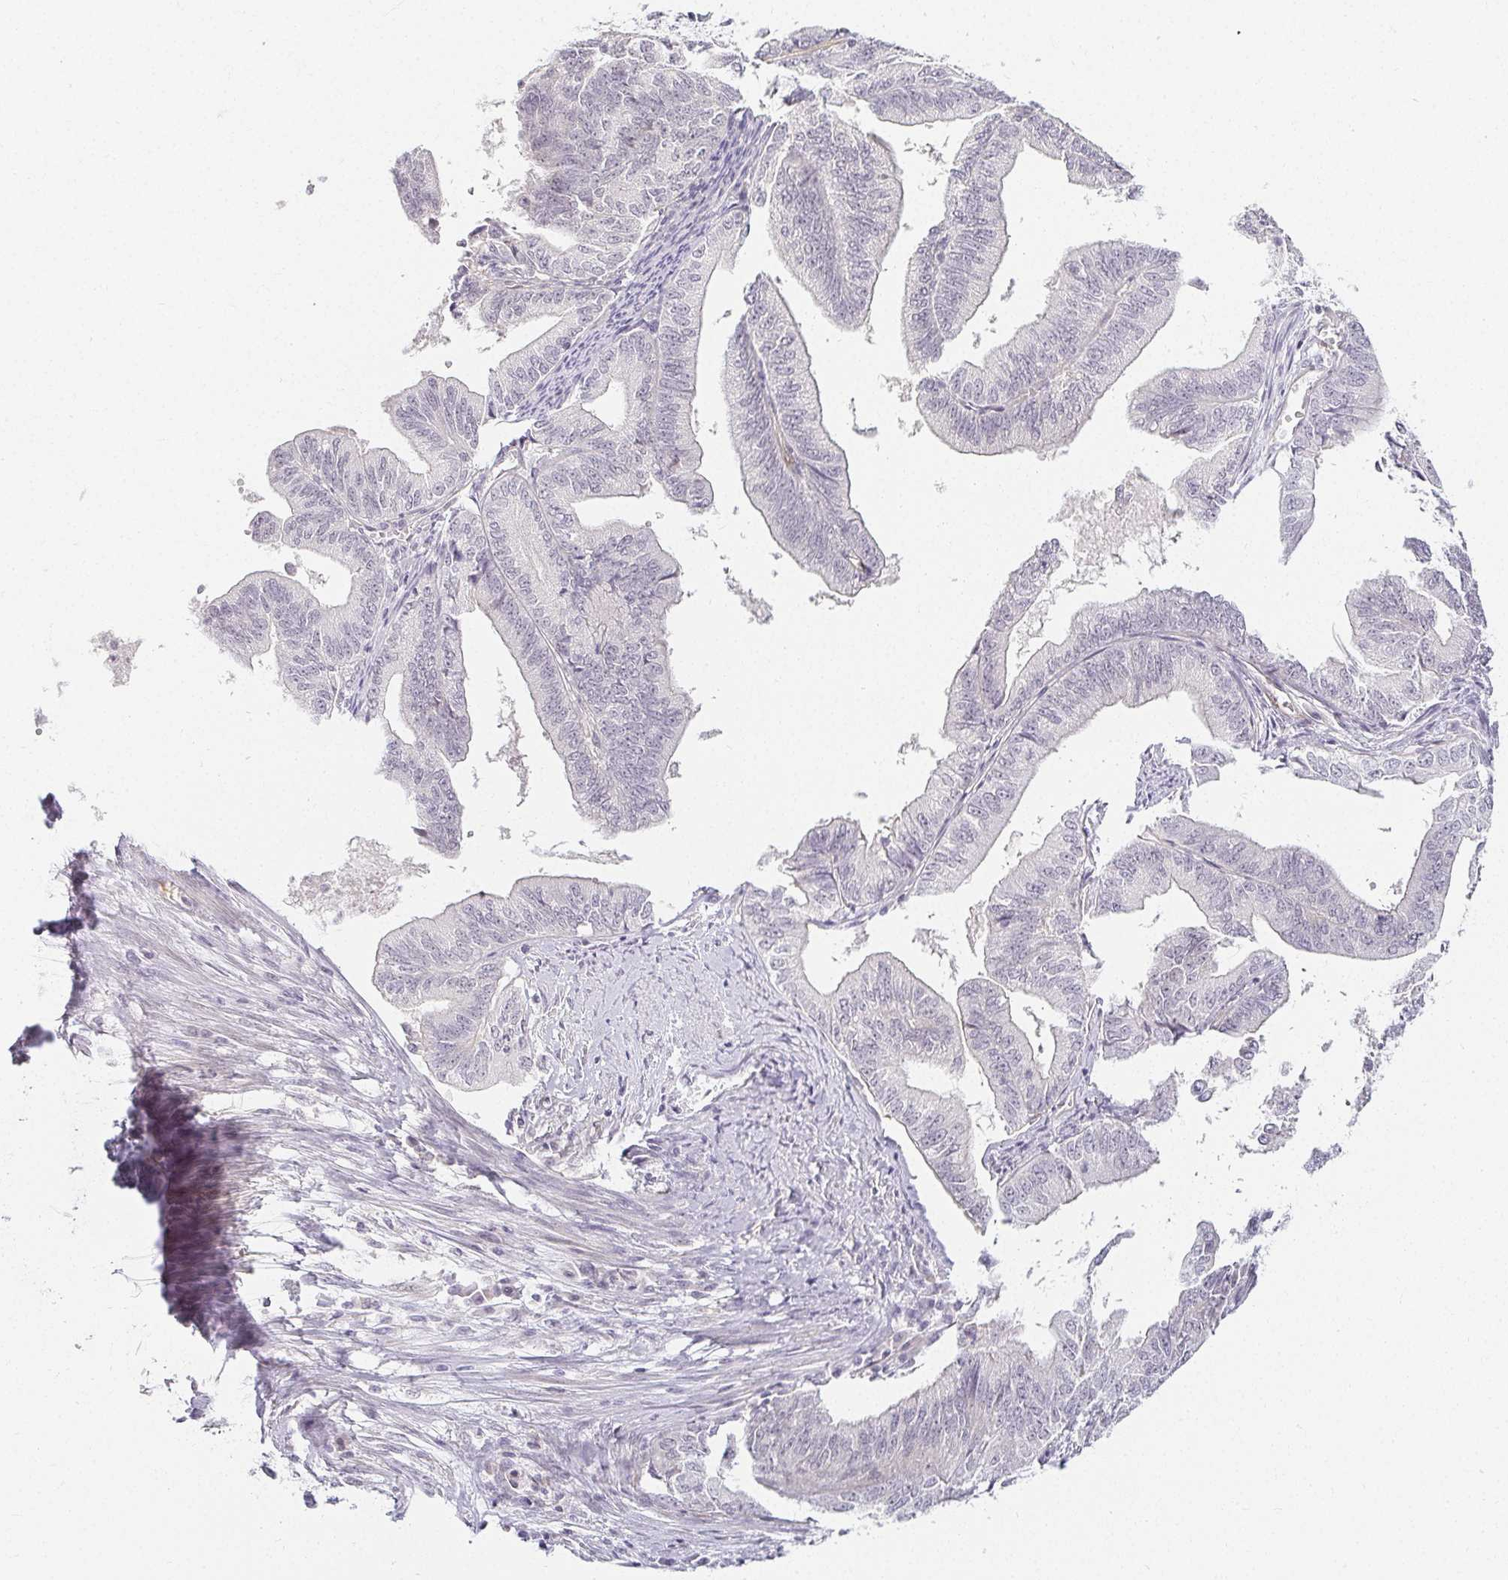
{"staining": {"intensity": "negative", "quantity": "none", "location": "none"}, "tissue": "endometrial cancer", "cell_type": "Tumor cells", "image_type": "cancer", "snomed": [{"axis": "morphology", "description": "Adenocarcinoma, NOS"}, {"axis": "topography", "description": "Endometrium"}], "caption": "Endometrial adenocarcinoma was stained to show a protein in brown. There is no significant positivity in tumor cells. (DAB immunohistochemistry, high magnification).", "gene": "ACAN", "patient": {"sex": "female", "age": 65}}